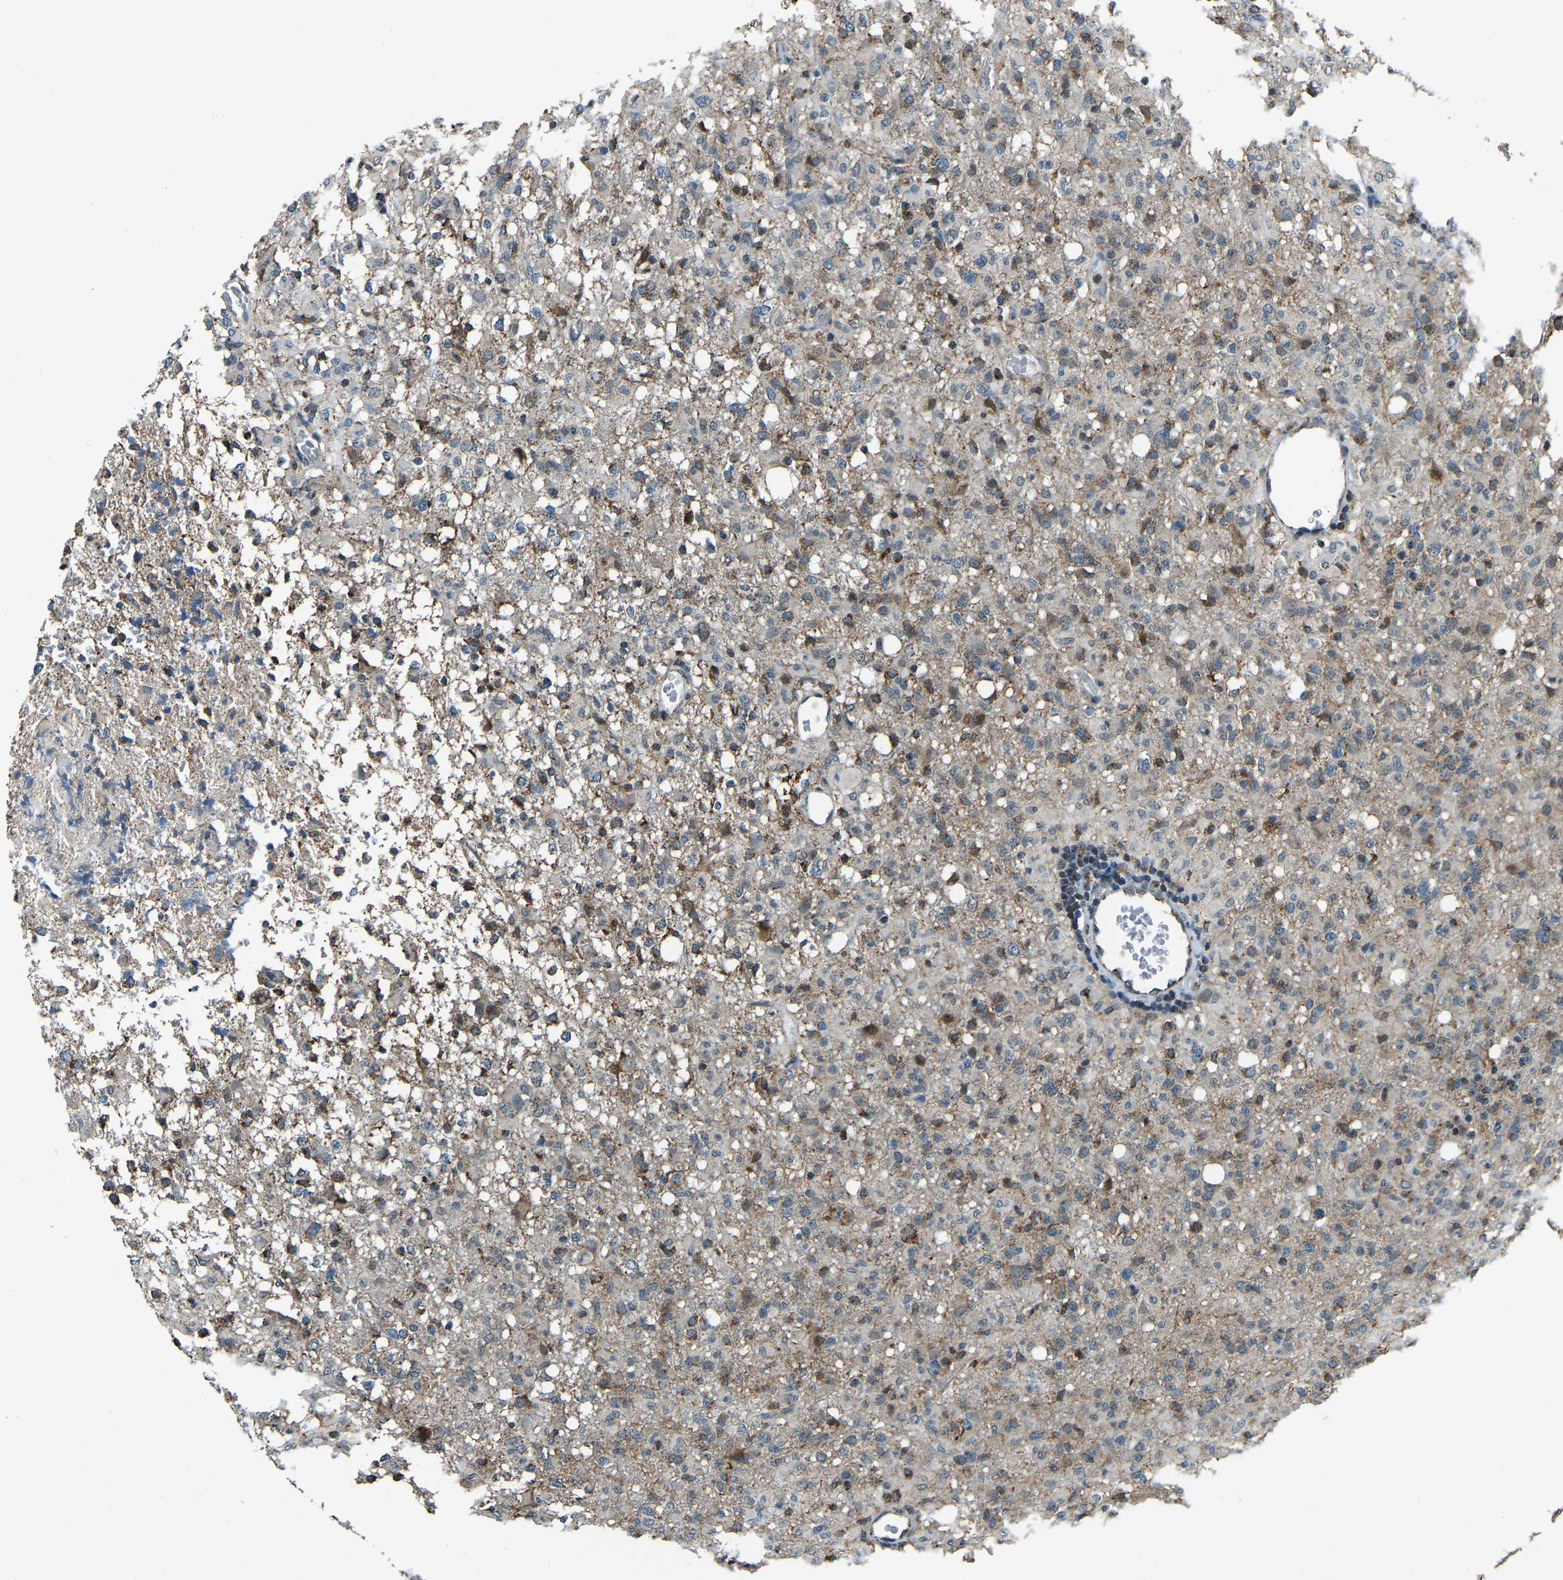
{"staining": {"intensity": "moderate", "quantity": "25%-75%", "location": "cytoplasmic/membranous"}, "tissue": "glioma", "cell_type": "Tumor cells", "image_type": "cancer", "snomed": [{"axis": "morphology", "description": "Glioma, malignant, High grade"}, {"axis": "topography", "description": "Brain"}], "caption": "Protein staining by immunohistochemistry (IHC) demonstrates moderate cytoplasmic/membranous staining in about 25%-75% of tumor cells in glioma.", "gene": "RBM33", "patient": {"sex": "female", "age": 57}}